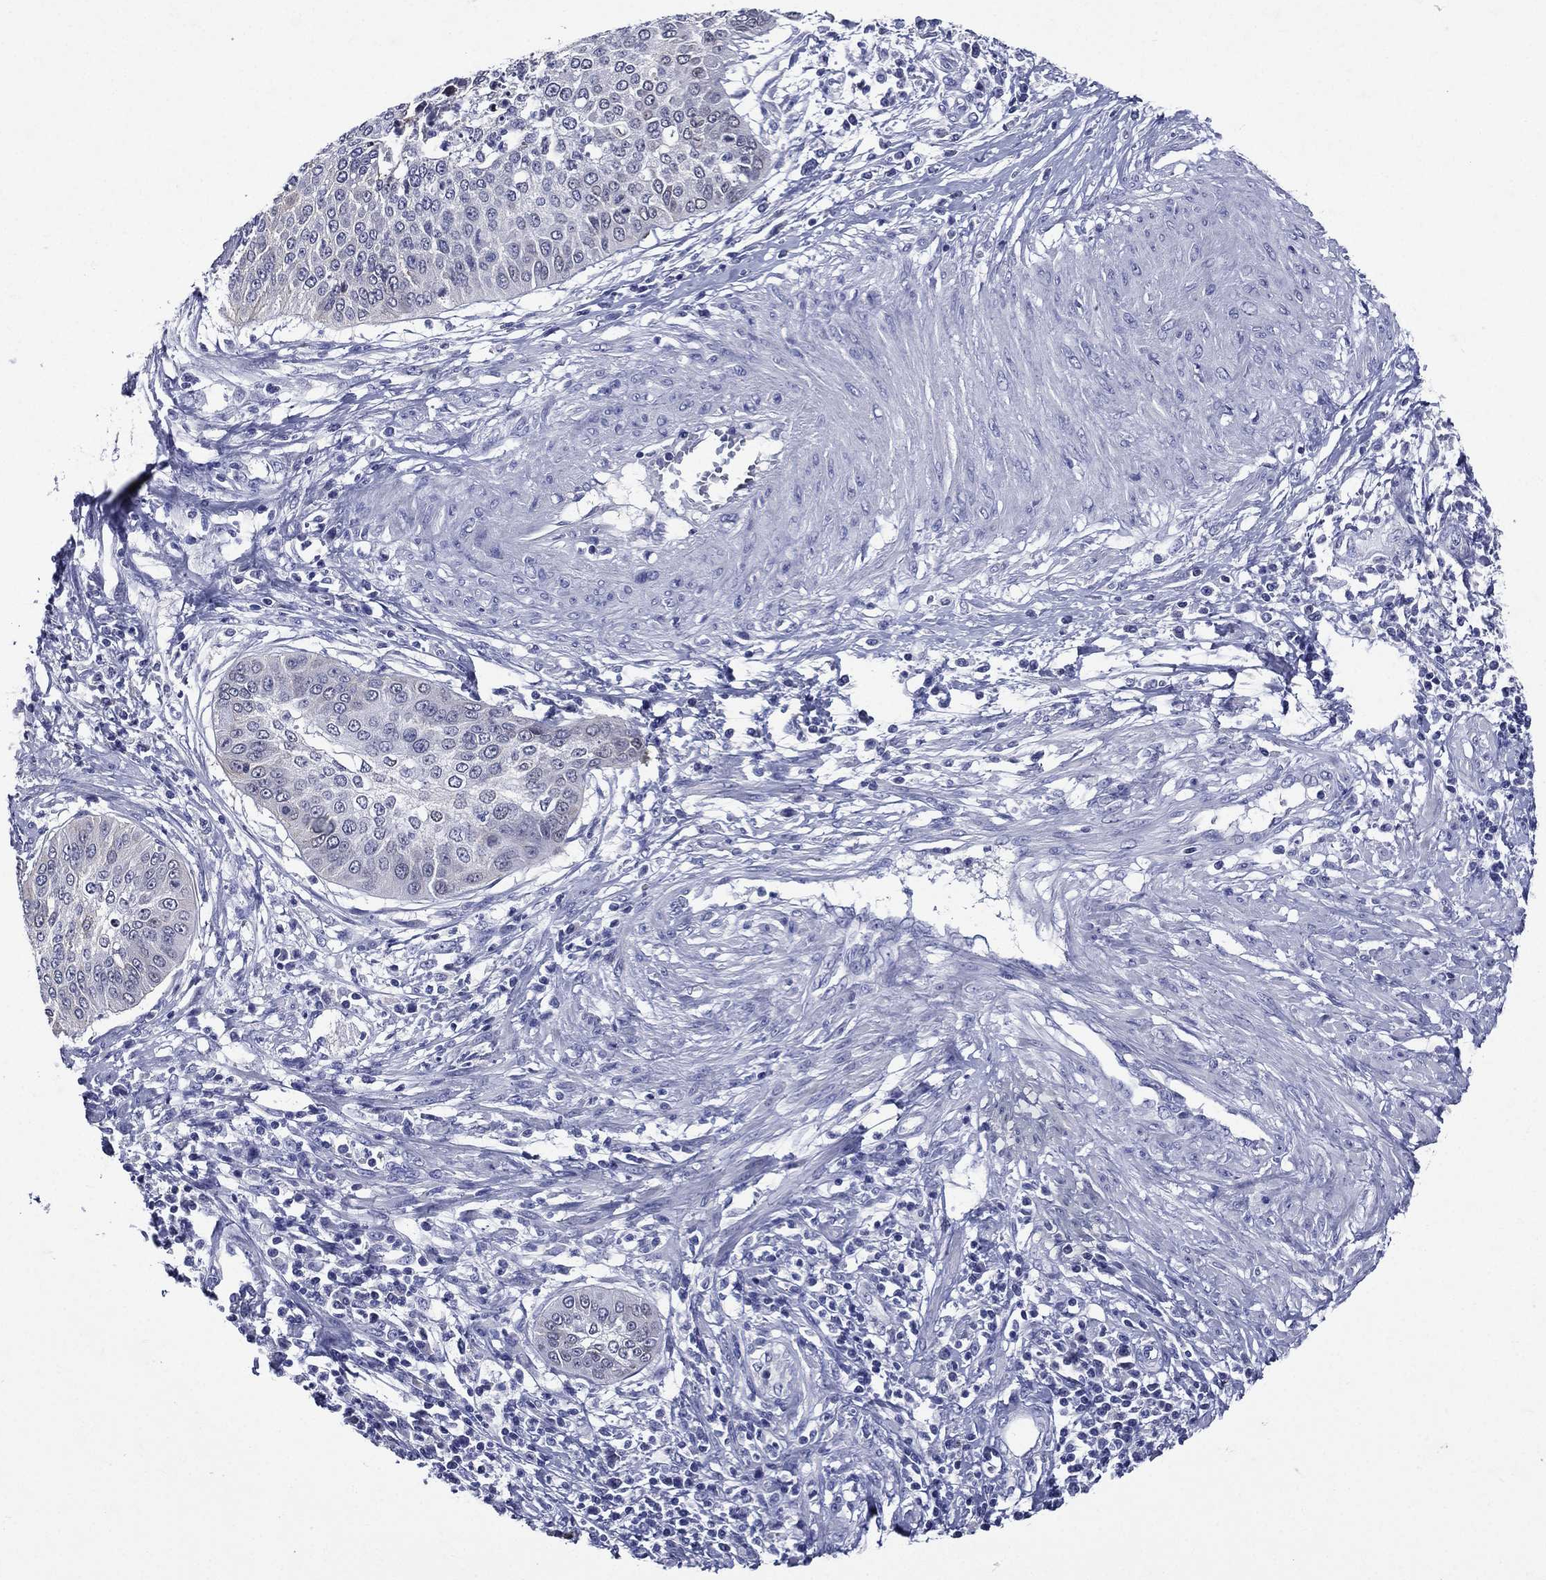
{"staining": {"intensity": "negative", "quantity": "none", "location": "none"}, "tissue": "cervical cancer", "cell_type": "Tumor cells", "image_type": "cancer", "snomed": [{"axis": "morphology", "description": "Normal tissue, NOS"}, {"axis": "morphology", "description": "Squamous cell carcinoma, NOS"}, {"axis": "topography", "description": "Cervix"}], "caption": "DAB (3,3'-diaminobenzidine) immunohistochemical staining of cervical squamous cell carcinoma exhibits no significant positivity in tumor cells. The staining is performed using DAB (3,3'-diaminobenzidine) brown chromogen with nuclei counter-stained in using hematoxylin.", "gene": "TGM1", "patient": {"sex": "female", "age": 39}}